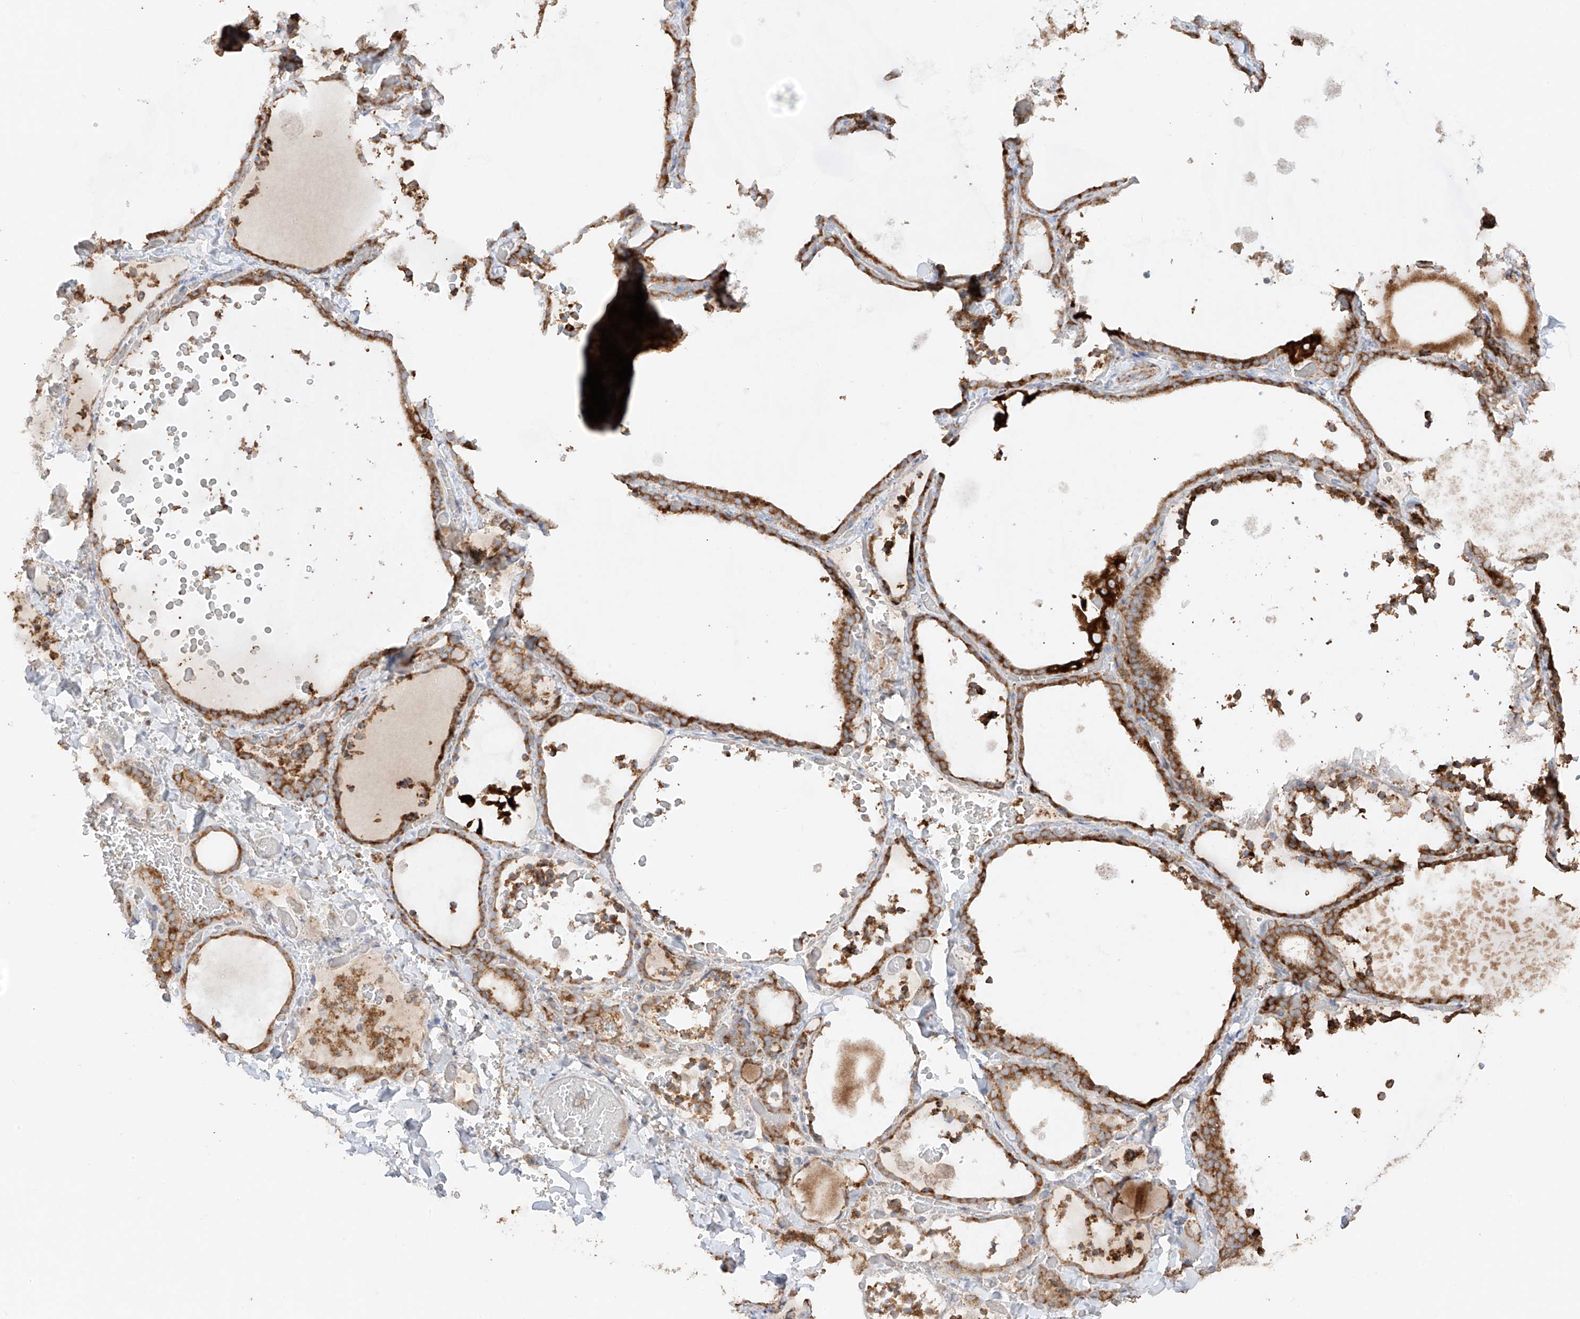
{"staining": {"intensity": "moderate", "quantity": ">75%", "location": "cytoplasmic/membranous"}, "tissue": "thyroid gland", "cell_type": "Glandular cells", "image_type": "normal", "snomed": [{"axis": "morphology", "description": "Normal tissue, NOS"}, {"axis": "topography", "description": "Thyroid gland"}], "caption": "DAB (3,3'-diaminobenzidine) immunohistochemical staining of benign thyroid gland shows moderate cytoplasmic/membranous protein staining in about >75% of glandular cells.", "gene": "COLGALT2", "patient": {"sex": "female", "age": 22}}